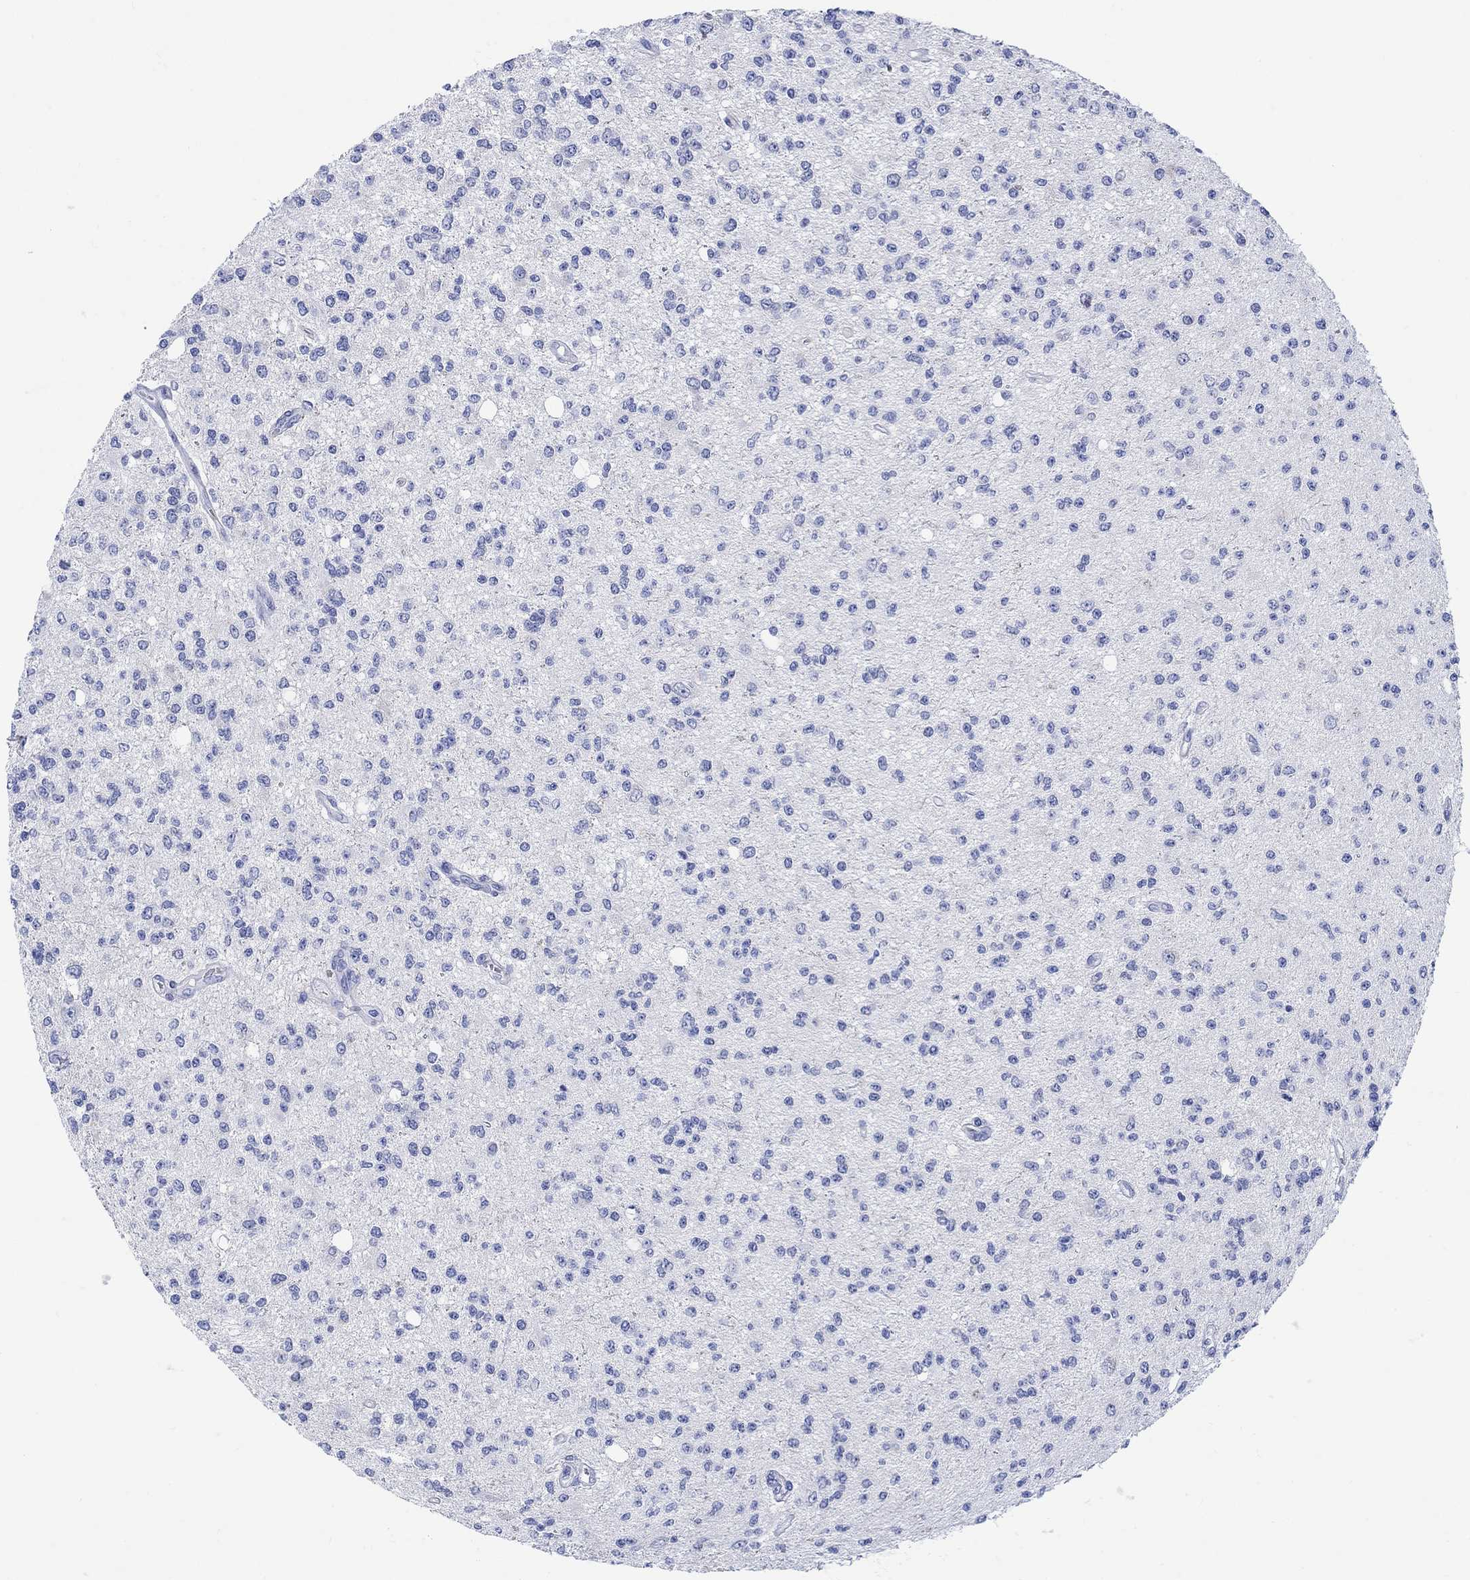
{"staining": {"intensity": "negative", "quantity": "none", "location": "none"}, "tissue": "glioma", "cell_type": "Tumor cells", "image_type": "cancer", "snomed": [{"axis": "morphology", "description": "Glioma, malignant, Low grade"}, {"axis": "topography", "description": "Brain"}], "caption": "This is an IHC histopathology image of human malignant glioma (low-grade). There is no staining in tumor cells.", "gene": "MYL1", "patient": {"sex": "male", "age": 67}}